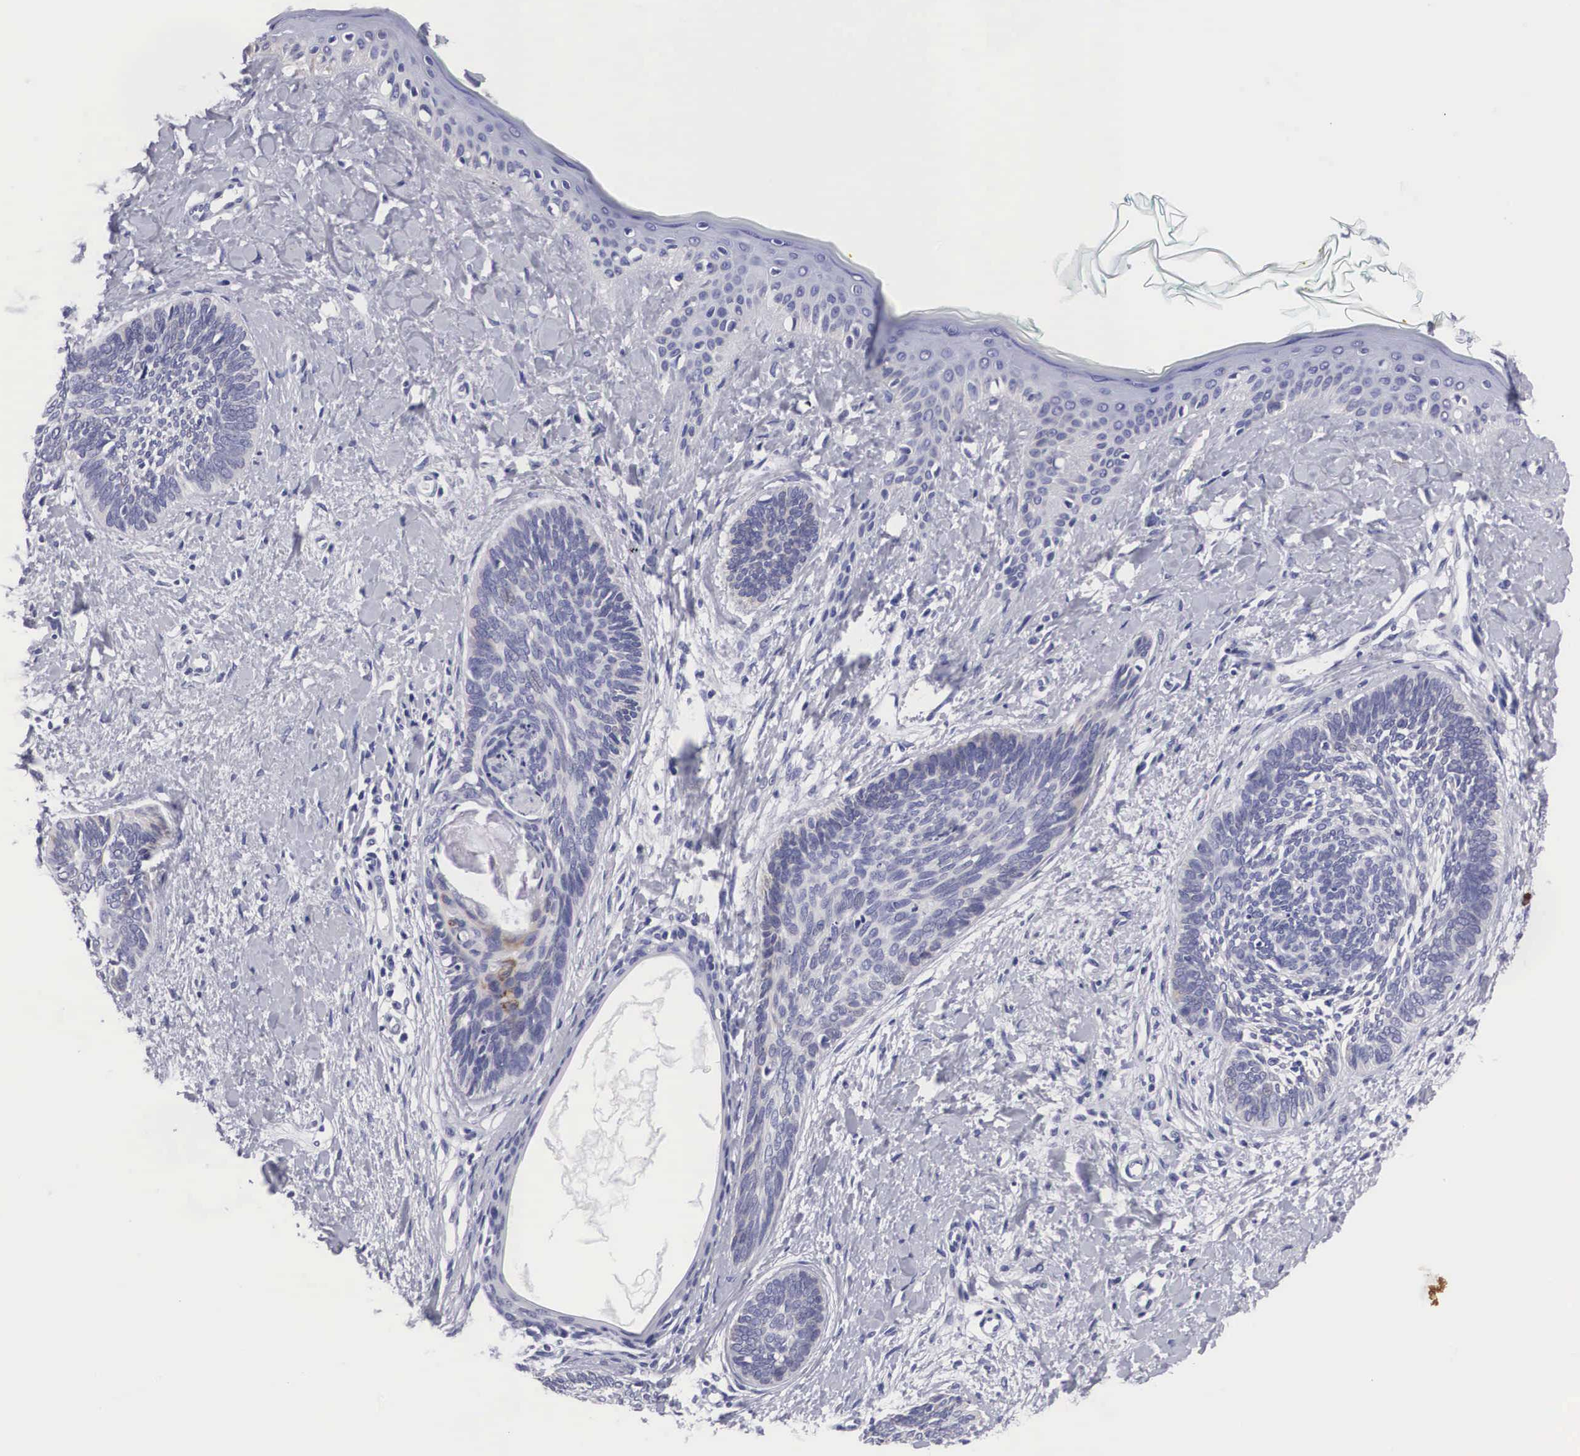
{"staining": {"intensity": "negative", "quantity": "none", "location": "none"}, "tissue": "skin cancer", "cell_type": "Tumor cells", "image_type": "cancer", "snomed": [{"axis": "morphology", "description": "Basal cell carcinoma"}, {"axis": "topography", "description": "Skin"}], "caption": "Immunohistochemistry histopathology image of human skin cancer stained for a protein (brown), which reveals no expression in tumor cells.", "gene": "ARMCX3", "patient": {"sex": "female", "age": 81}}